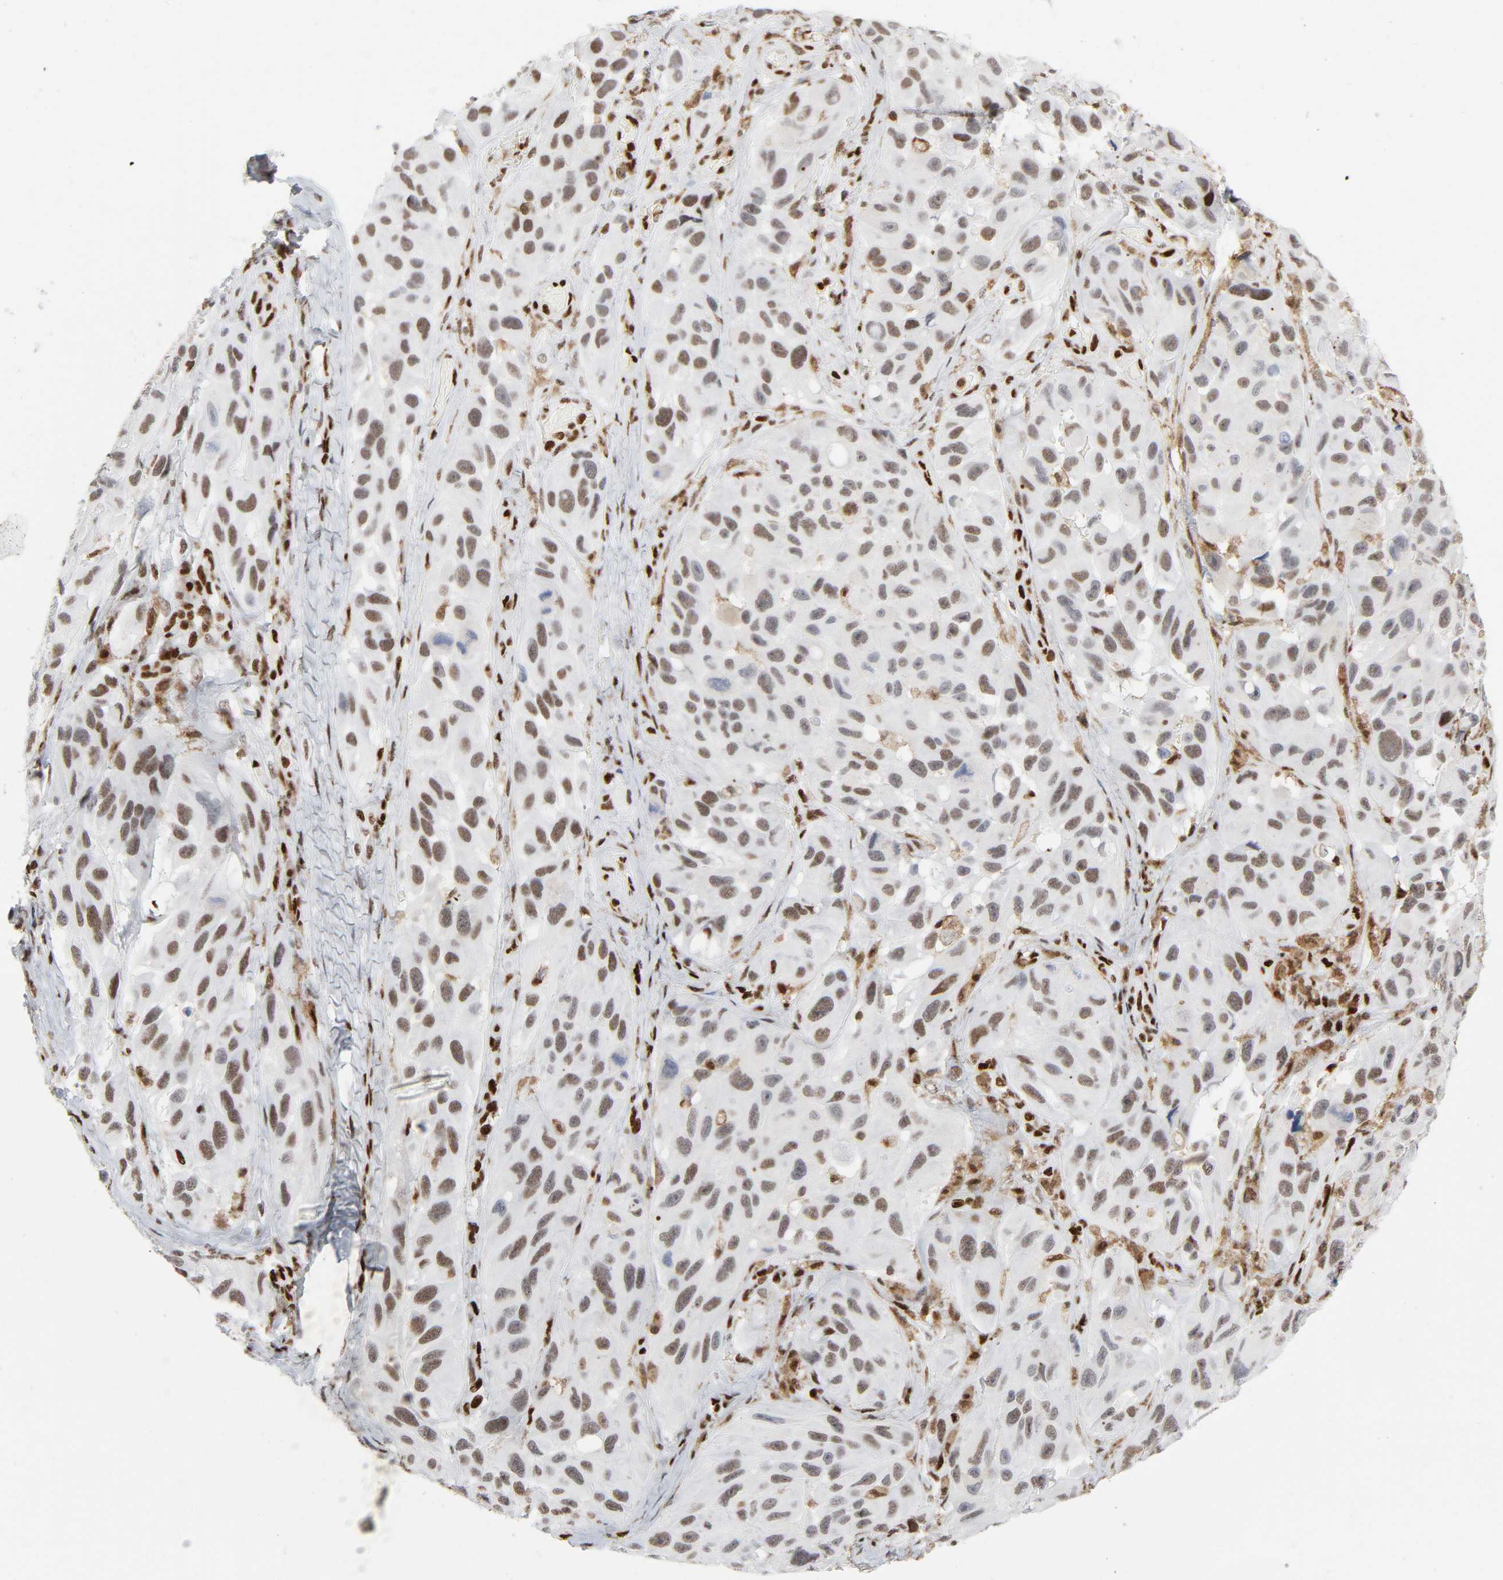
{"staining": {"intensity": "moderate", "quantity": ">75%", "location": "nuclear"}, "tissue": "melanoma", "cell_type": "Tumor cells", "image_type": "cancer", "snomed": [{"axis": "morphology", "description": "Malignant melanoma, NOS"}, {"axis": "topography", "description": "Skin"}], "caption": "Immunohistochemical staining of human malignant melanoma exhibits medium levels of moderate nuclear protein positivity in approximately >75% of tumor cells.", "gene": "WAS", "patient": {"sex": "female", "age": 73}}